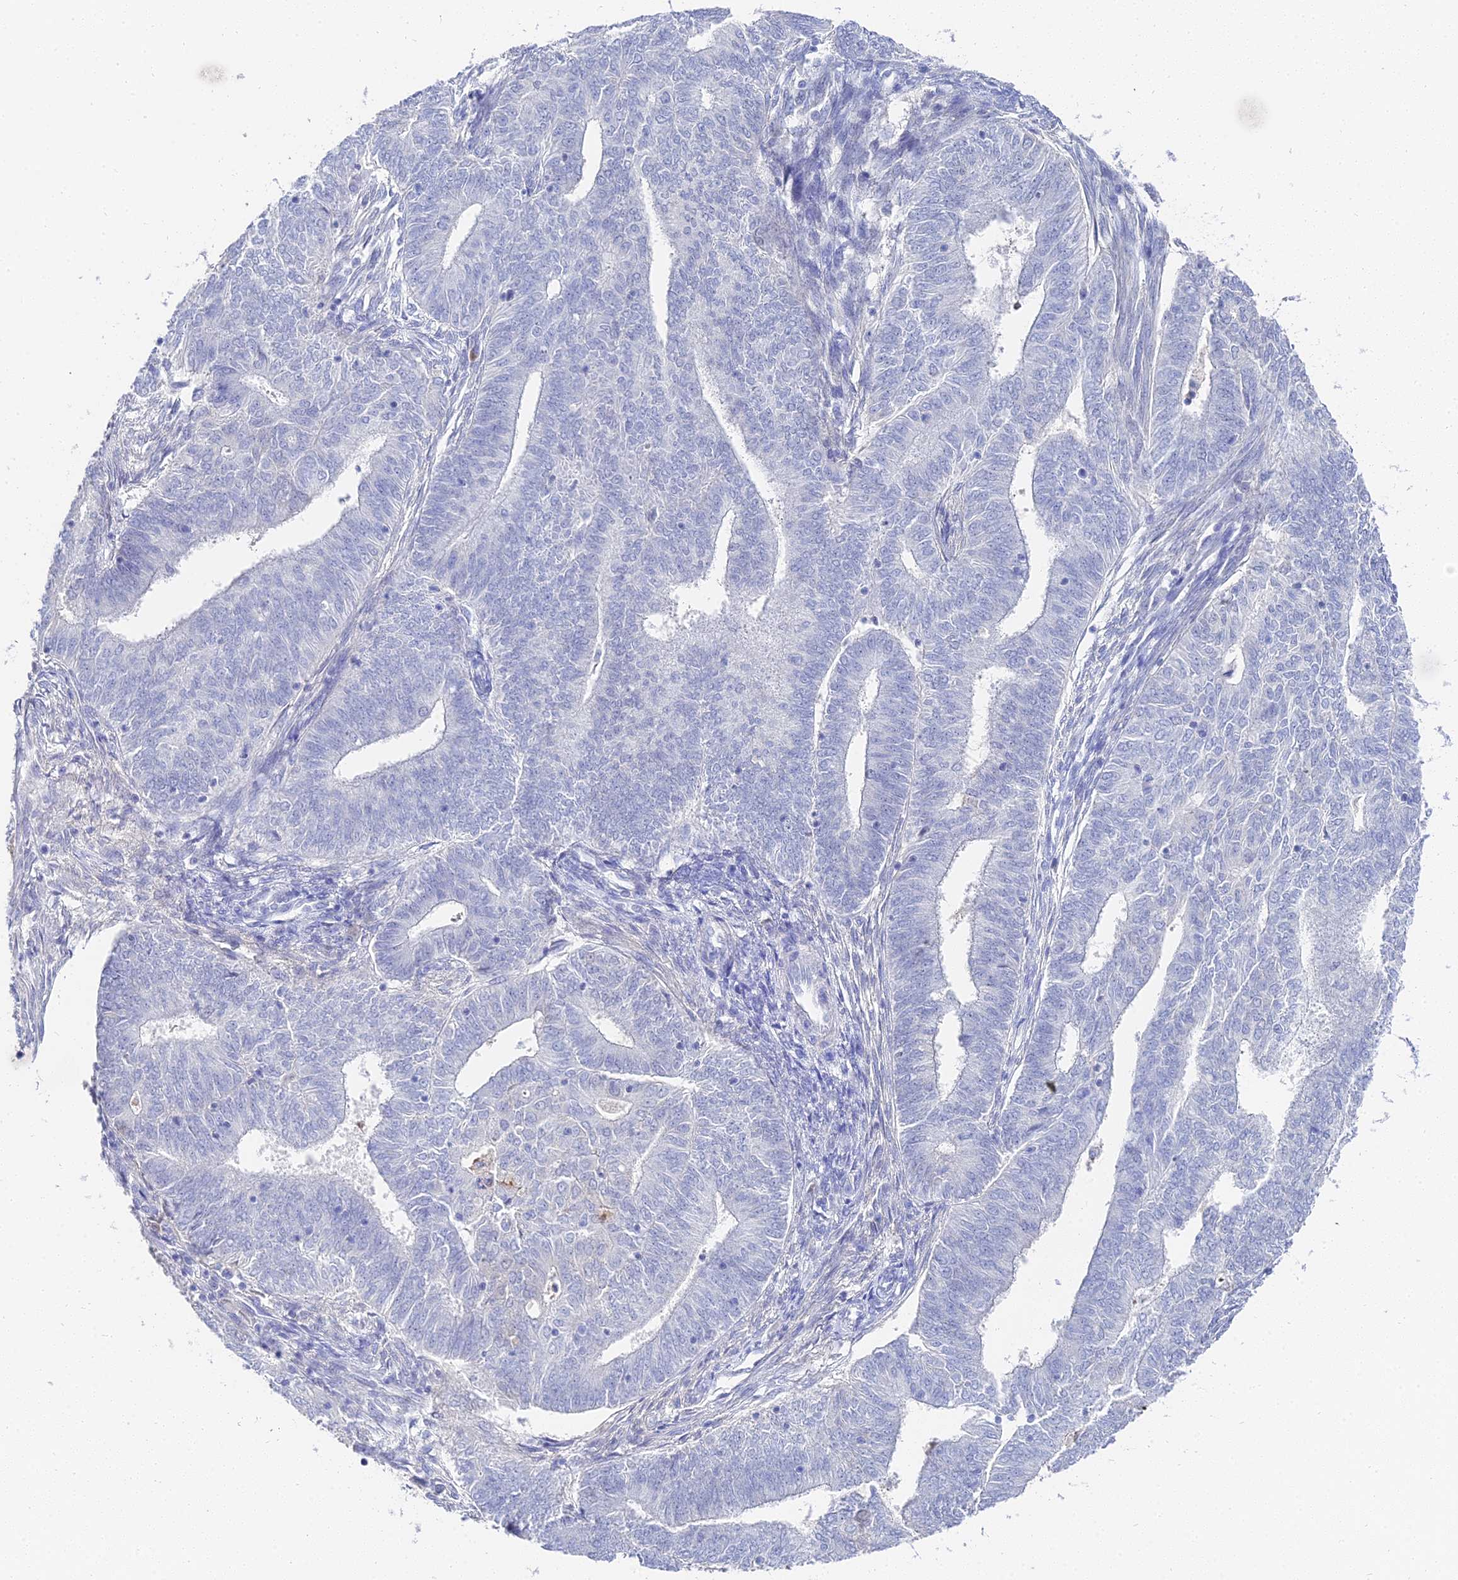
{"staining": {"intensity": "negative", "quantity": "none", "location": "none"}, "tissue": "endometrial cancer", "cell_type": "Tumor cells", "image_type": "cancer", "snomed": [{"axis": "morphology", "description": "Adenocarcinoma, NOS"}, {"axis": "topography", "description": "Endometrium"}], "caption": "Tumor cells are negative for protein expression in human endometrial cancer (adenocarcinoma).", "gene": "KRT17", "patient": {"sex": "female", "age": 62}}